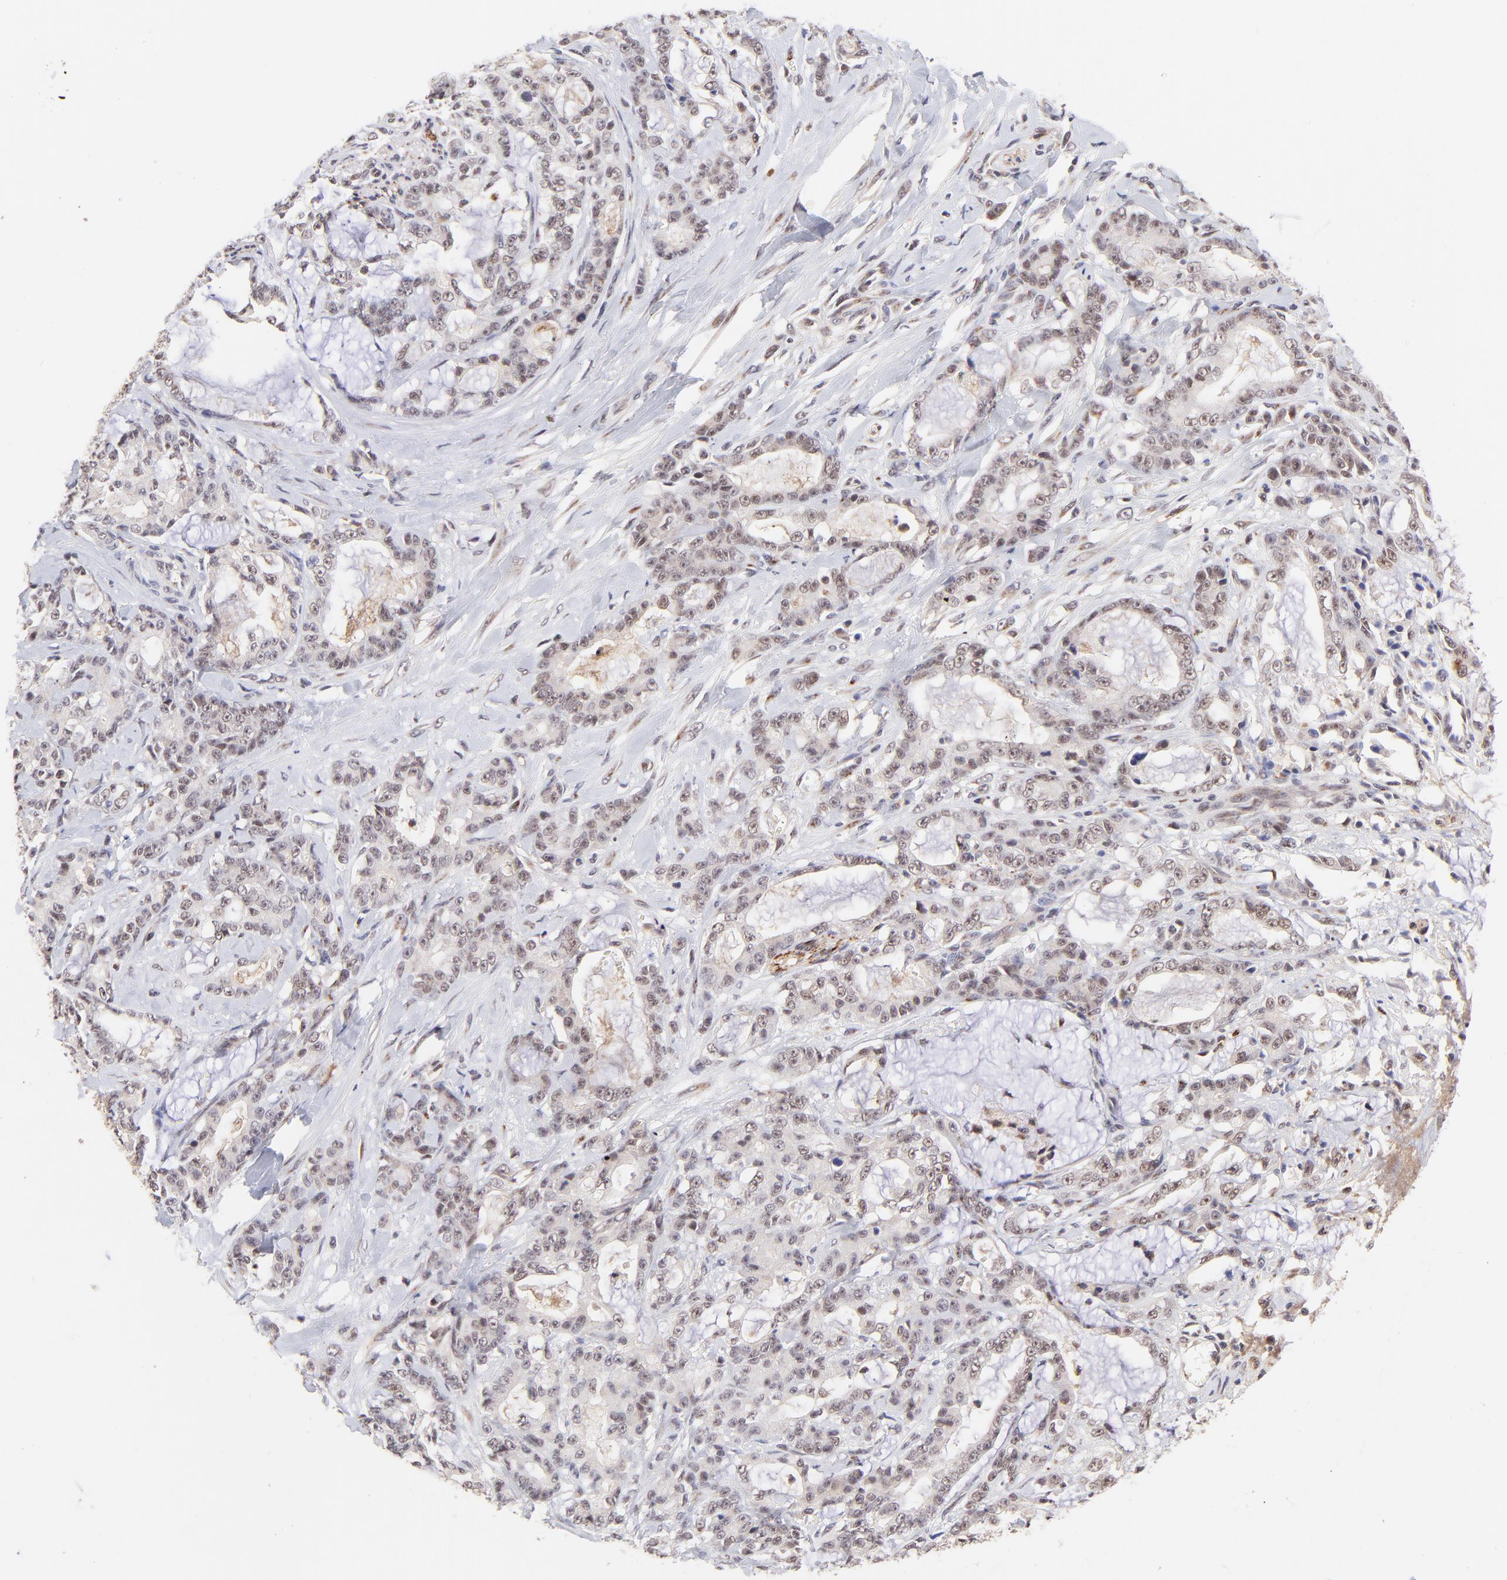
{"staining": {"intensity": "weak", "quantity": "25%-75%", "location": "nuclear"}, "tissue": "pancreatic cancer", "cell_type": "Tumor cells", "image_type": "cancer", "snomed": [{"axis": "morphology", "description": "Adenocarcinoma, NOS"}, {"axis": "topography", "description": "Pancreas"}], "caption": "Immunohistochemical staining of human adenocarcinoma (pancreatic) reveals low levels of weak nuclear protein positivity in approximately 25%-75% of tumor cells.", "gene": "MED12", "patient": {"sex": "female", "age": 73}}